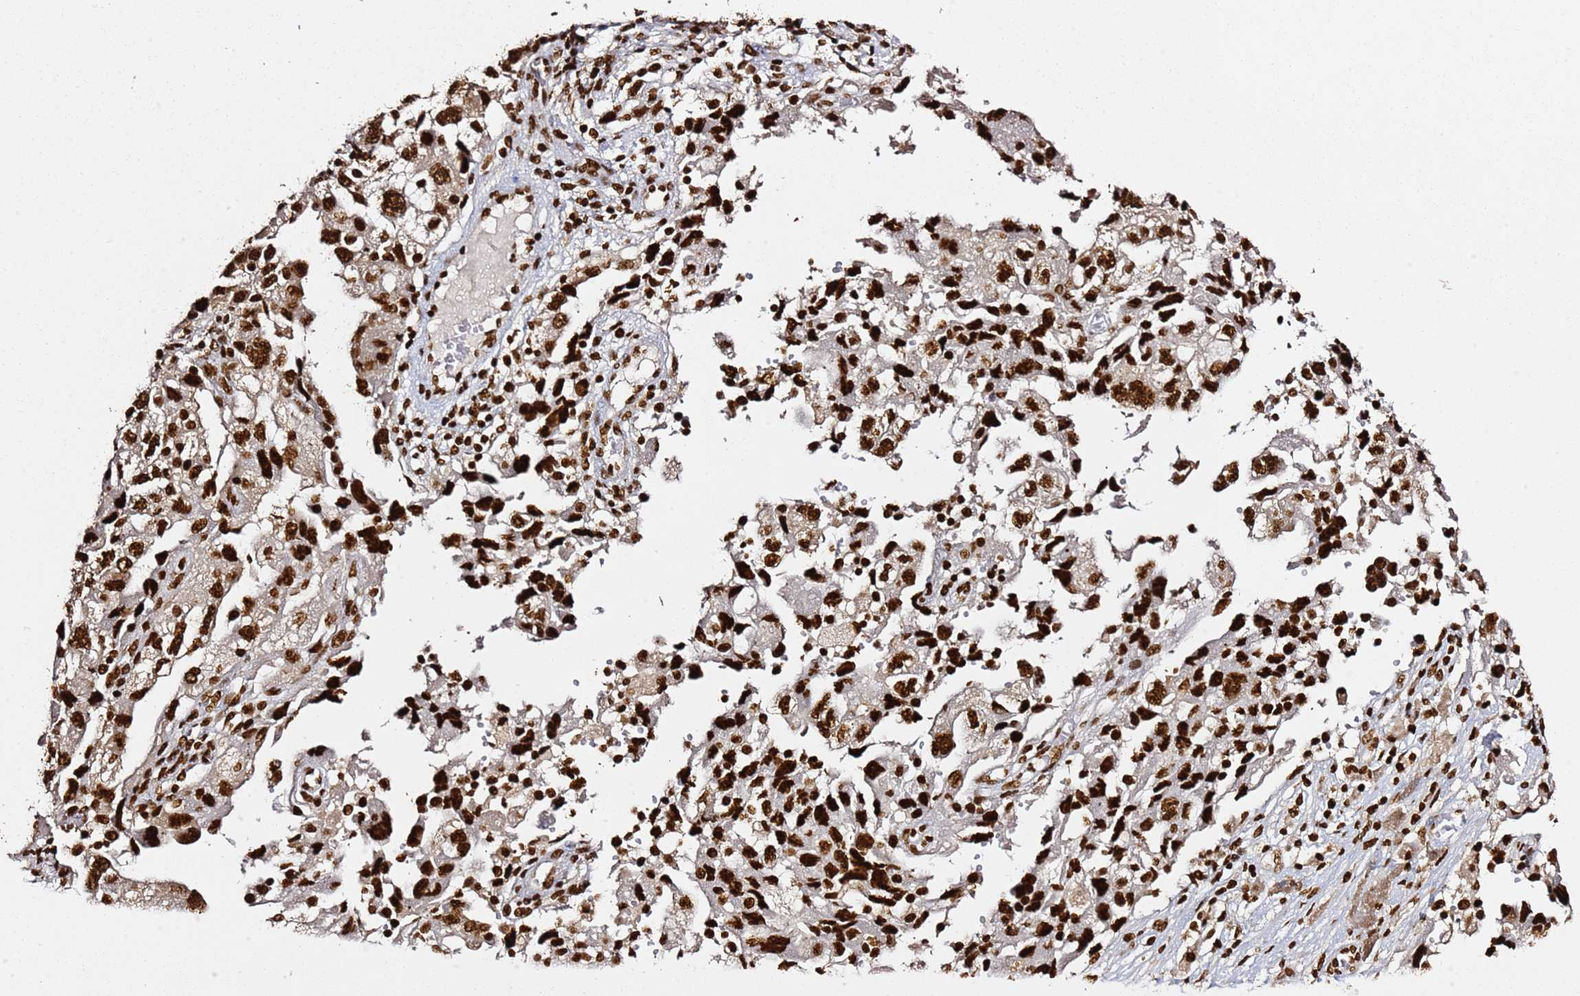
{"staining": {"intensity": "strong", "quantity": ">75%", "location": "nuclear"}, "tissue": "ovarian cancer", "cell_type": "Tumor cells", "image_type": "cancer", "snomed": [{"axis": "morphology", "description": "Carcinoma, NOS"}, {"axis": "morphology", "description": "Cystadenocarcinoma, serous, NOS"}, {"axis": "topography", "description": "Ovary"}], "caption": "Protein staining of ovarian carcinoma tissue displays strong nuclear expression in approximately >75% of tumor cells.", "gene": "C6orf226", "patient": {"sex": "female", "age": 69}}